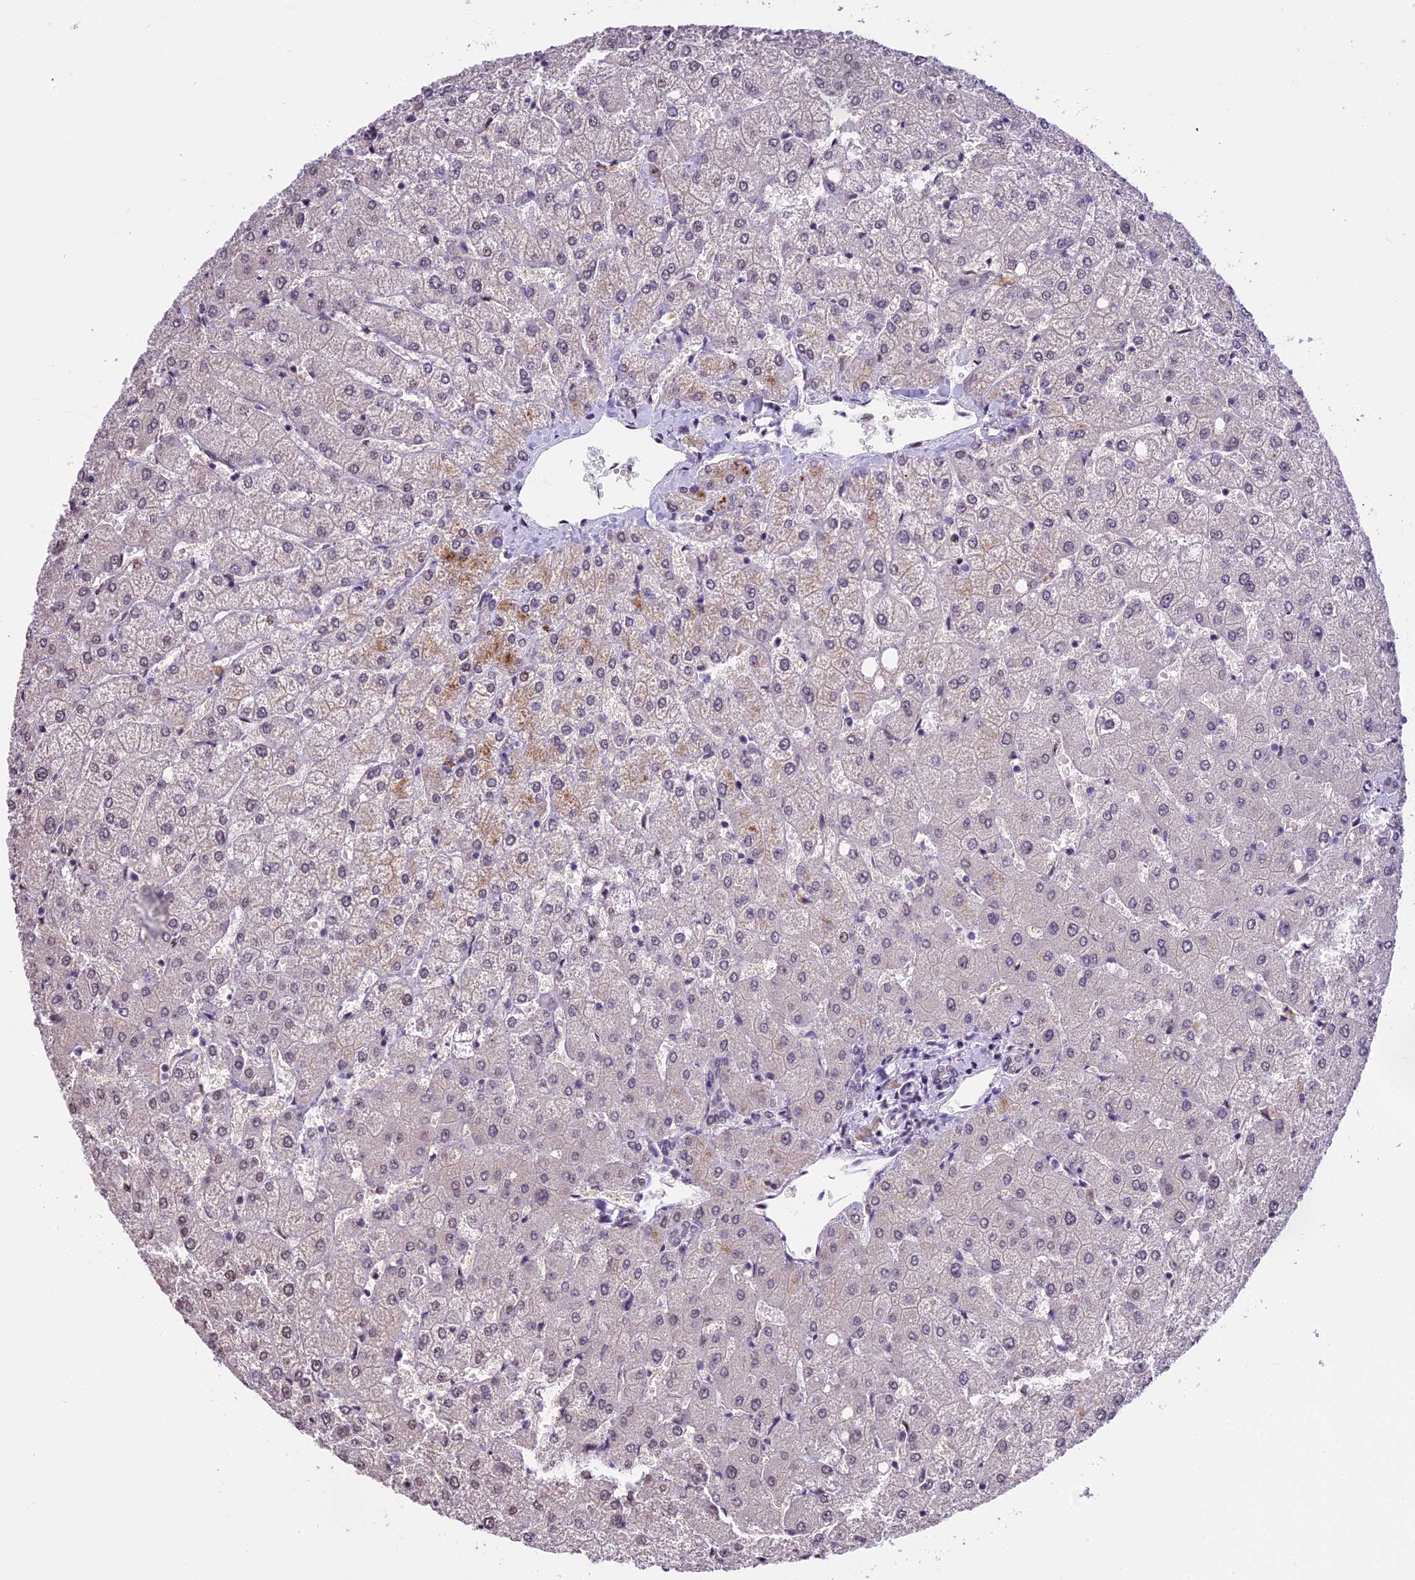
{"staining": {"intensity": "negative", "quantity": "none", "location": "none"}, "tissue": "liver", "cell_type": "Cholangiocytes", "image_type": "normal", "snomed": [{"axis": "morphology", "description": "Normal tissue, NOS"}, {"axis": "topography", "description": "Liver"}], "caption": "Cholangiocytes show no significant staining in benign liver. (Stains: DAB immunohistochemistry (IHC) with hematoxylin counter stain, Microscopy: brightfield microscopy at high magnification).", "gene": "POLR3E", "patient": {"sex": "female", "age": 54}}